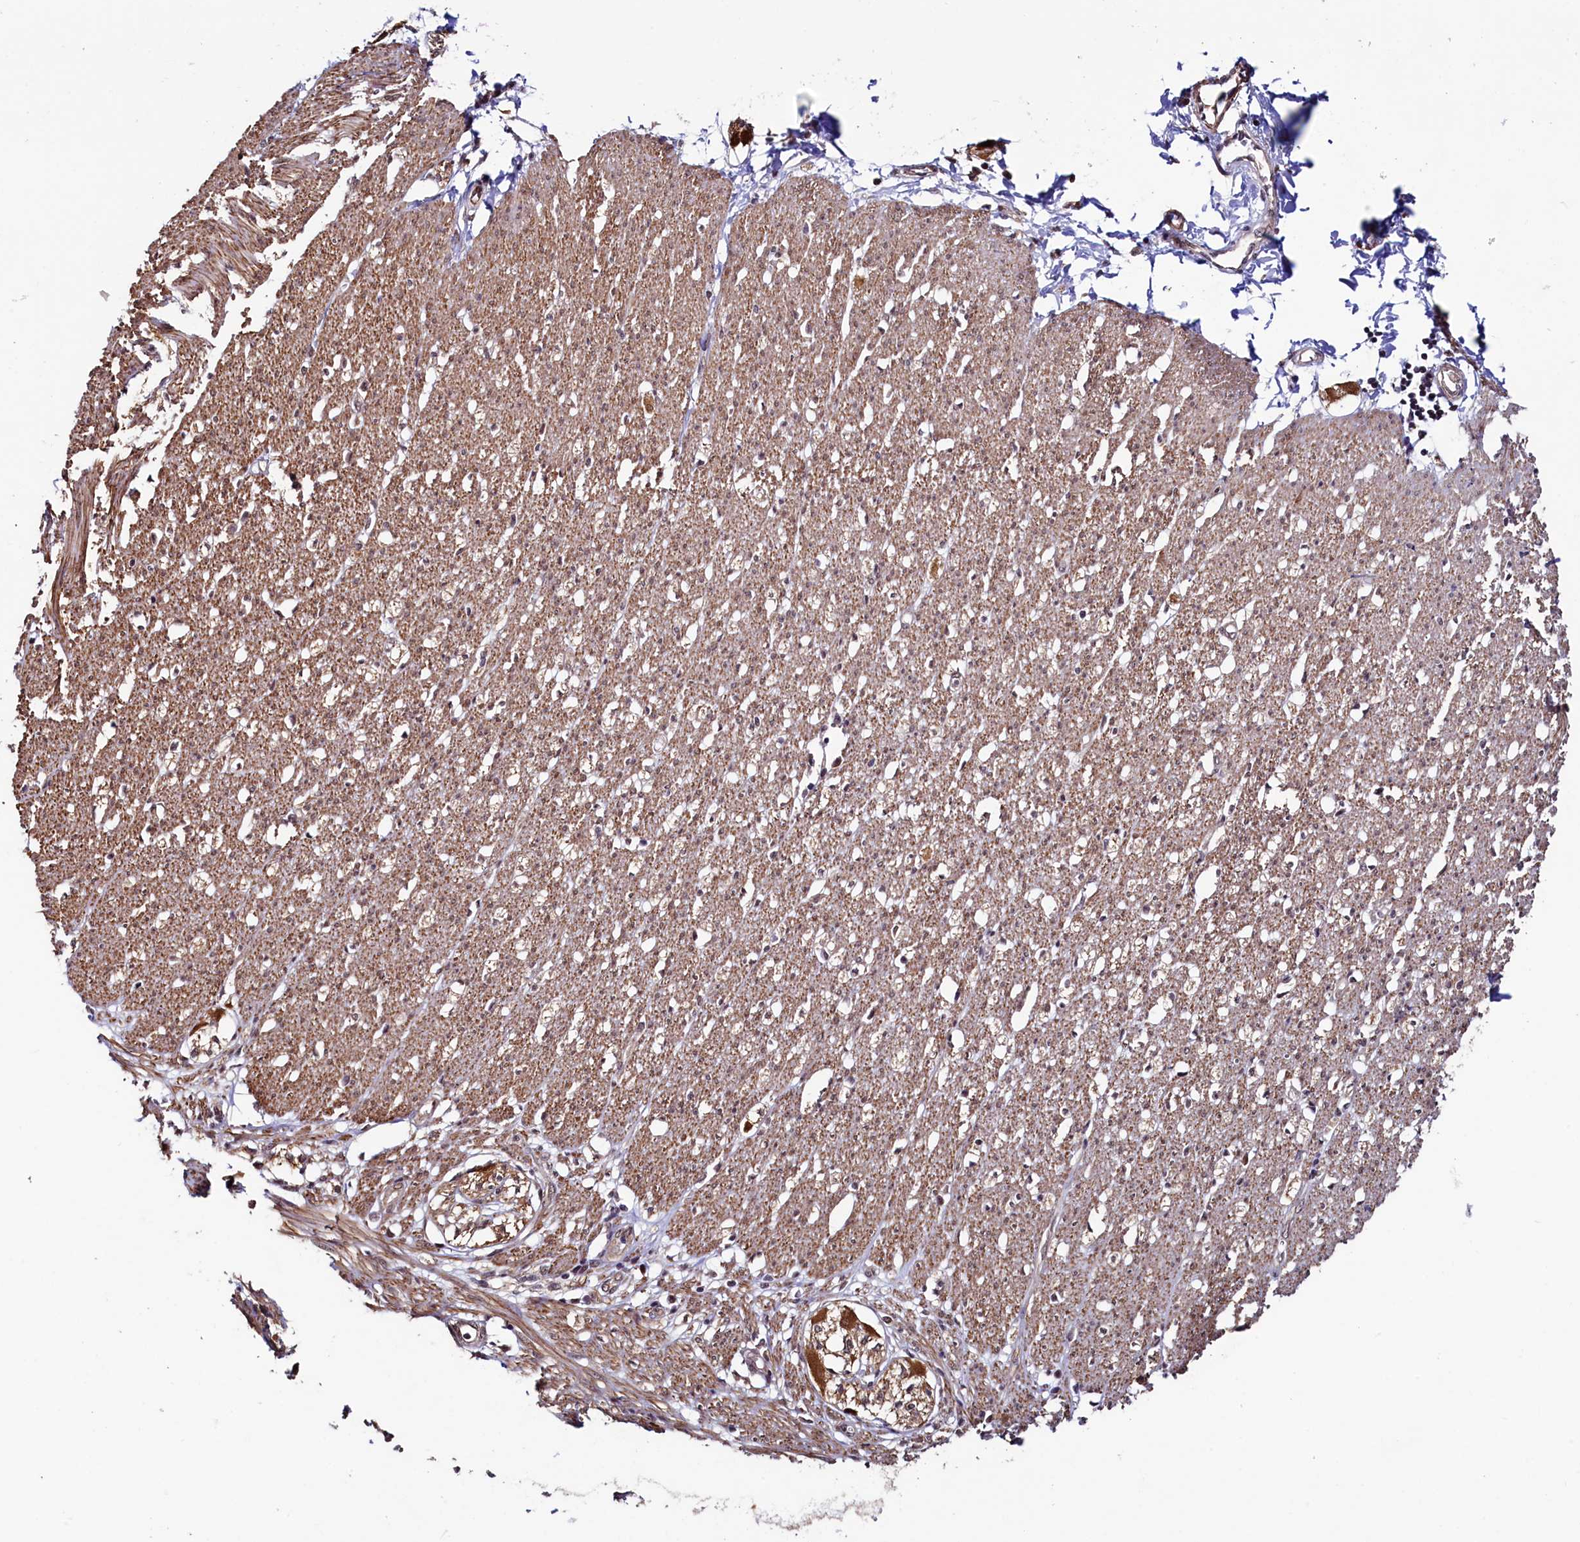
{"staining": {"intensity": "moderate", "quantity": ">75%", "location": "cytoplasmic/membranous"}, "tissue": "smooth muscle", "cell_type": "Smooth muscle cells", "image_type": "normal", "snomed": [{"axis": "morphology", "description": "Normal tissue, NOS"}, {"axis": "morphology", "description": "Adenocarcinoma, NOS"}, {"axis": "topography", "description": "Colon"}, {"axis": "topography", "description": "Peripheral nerve tissue"}], "caption": "High-magnification brightfield microscopy of unremarkable smooth muscle stained with DAB (brown) and counterstained with hematoxylin (blue). smooth muscle cells exhibit moderate cytoplasmic/membranous positivity is appreciated in approximately>75% of cells.", "gene": "LEO1", "patient": {"sex": "male", "age": 14}}